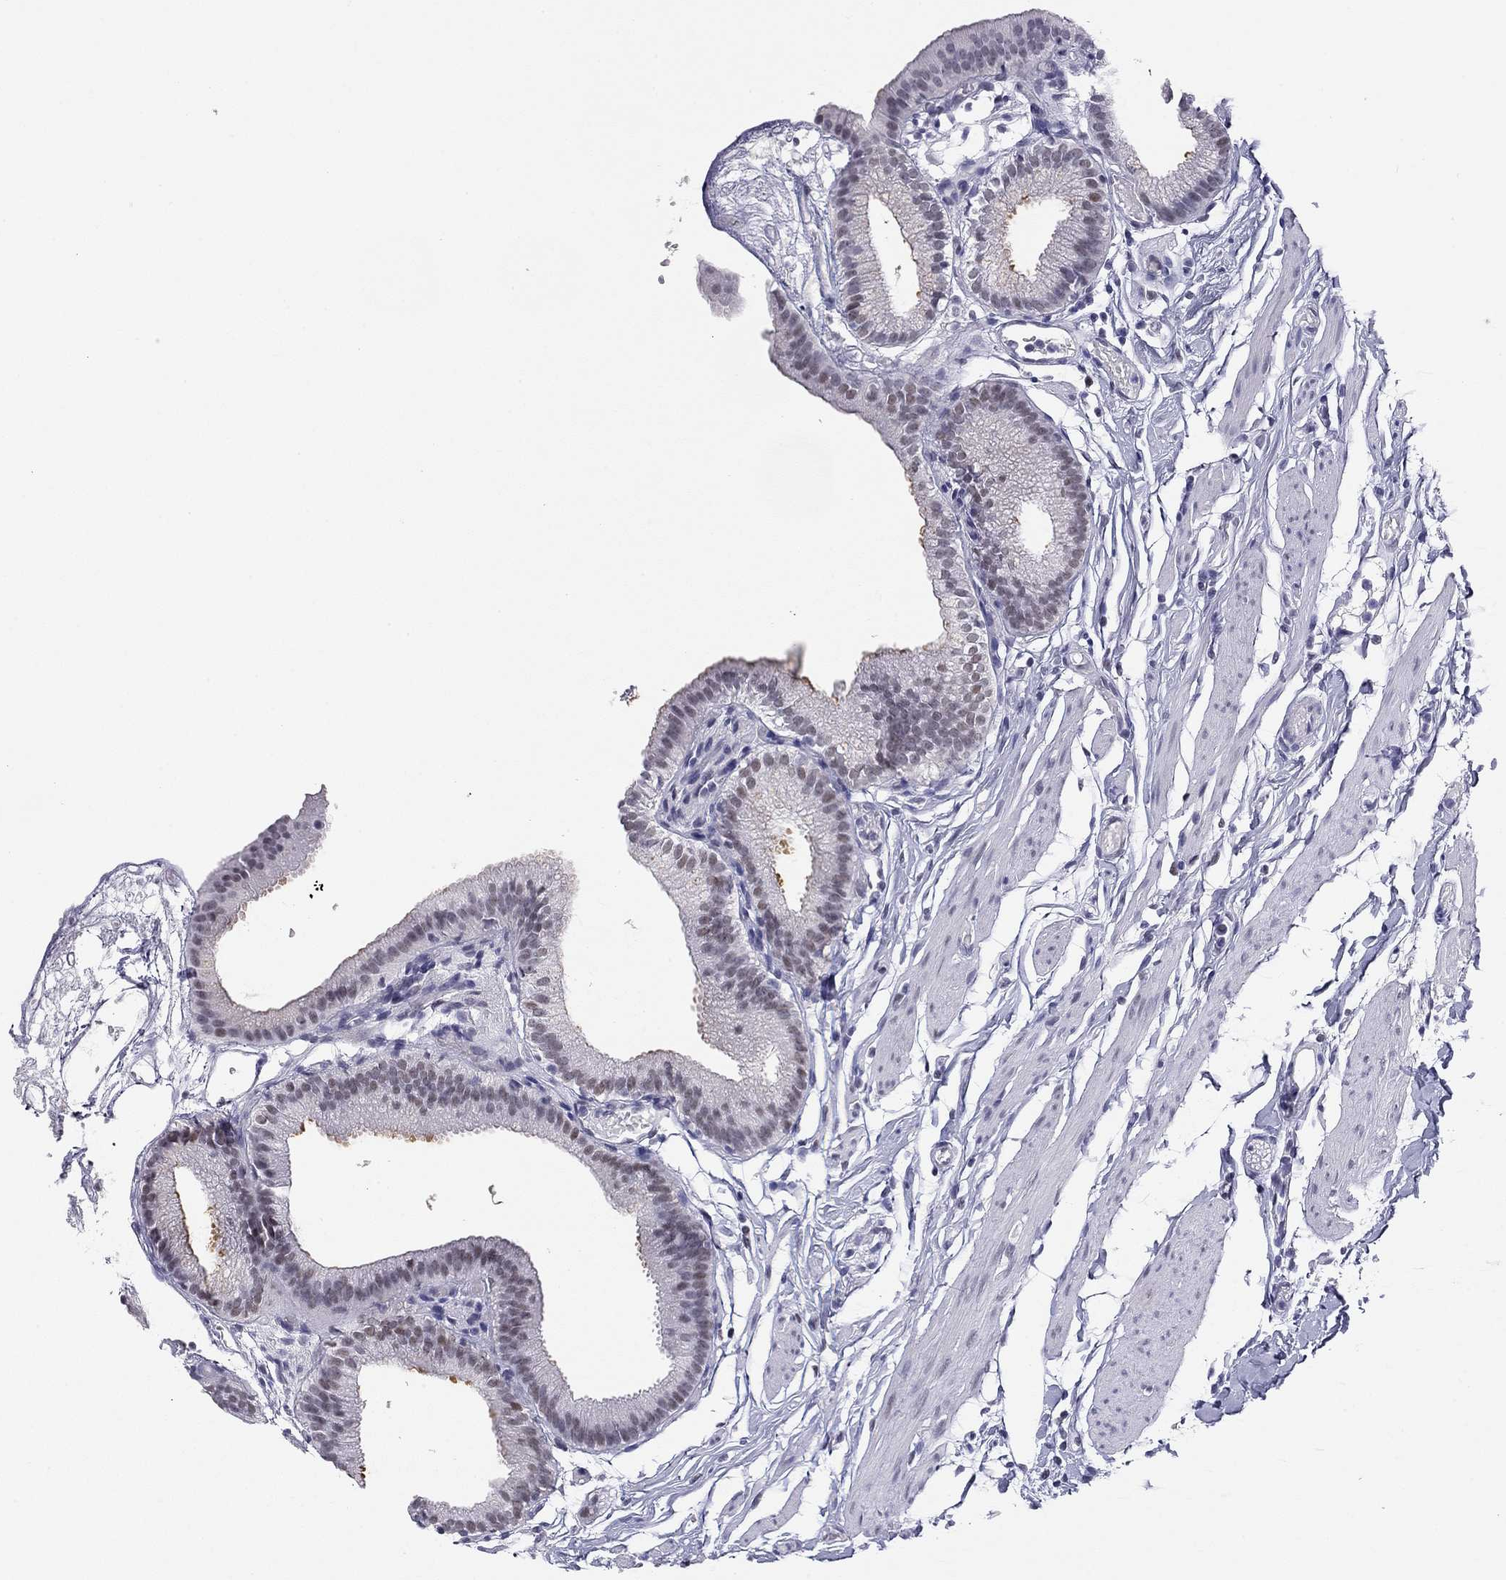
{"staining": {"intensity": "moderate", "quantity": "<25%", "location": "nuclear"}, "tissue": "gallbladder", "cell_type": "Glandular cells", "image_type": "normal", "snomed": [{"axis": "morphology", "description": "Normal tissue, NOS"}, {"axis": "topography", "description": "Gallbladder"}], "caption": "Protein staining shows moderate nuclear positivity in approximately <25% of glandular cells in normal gallbladder.", "gene": "DOT1L", "patient": {"sex": "female", "age": 45}}